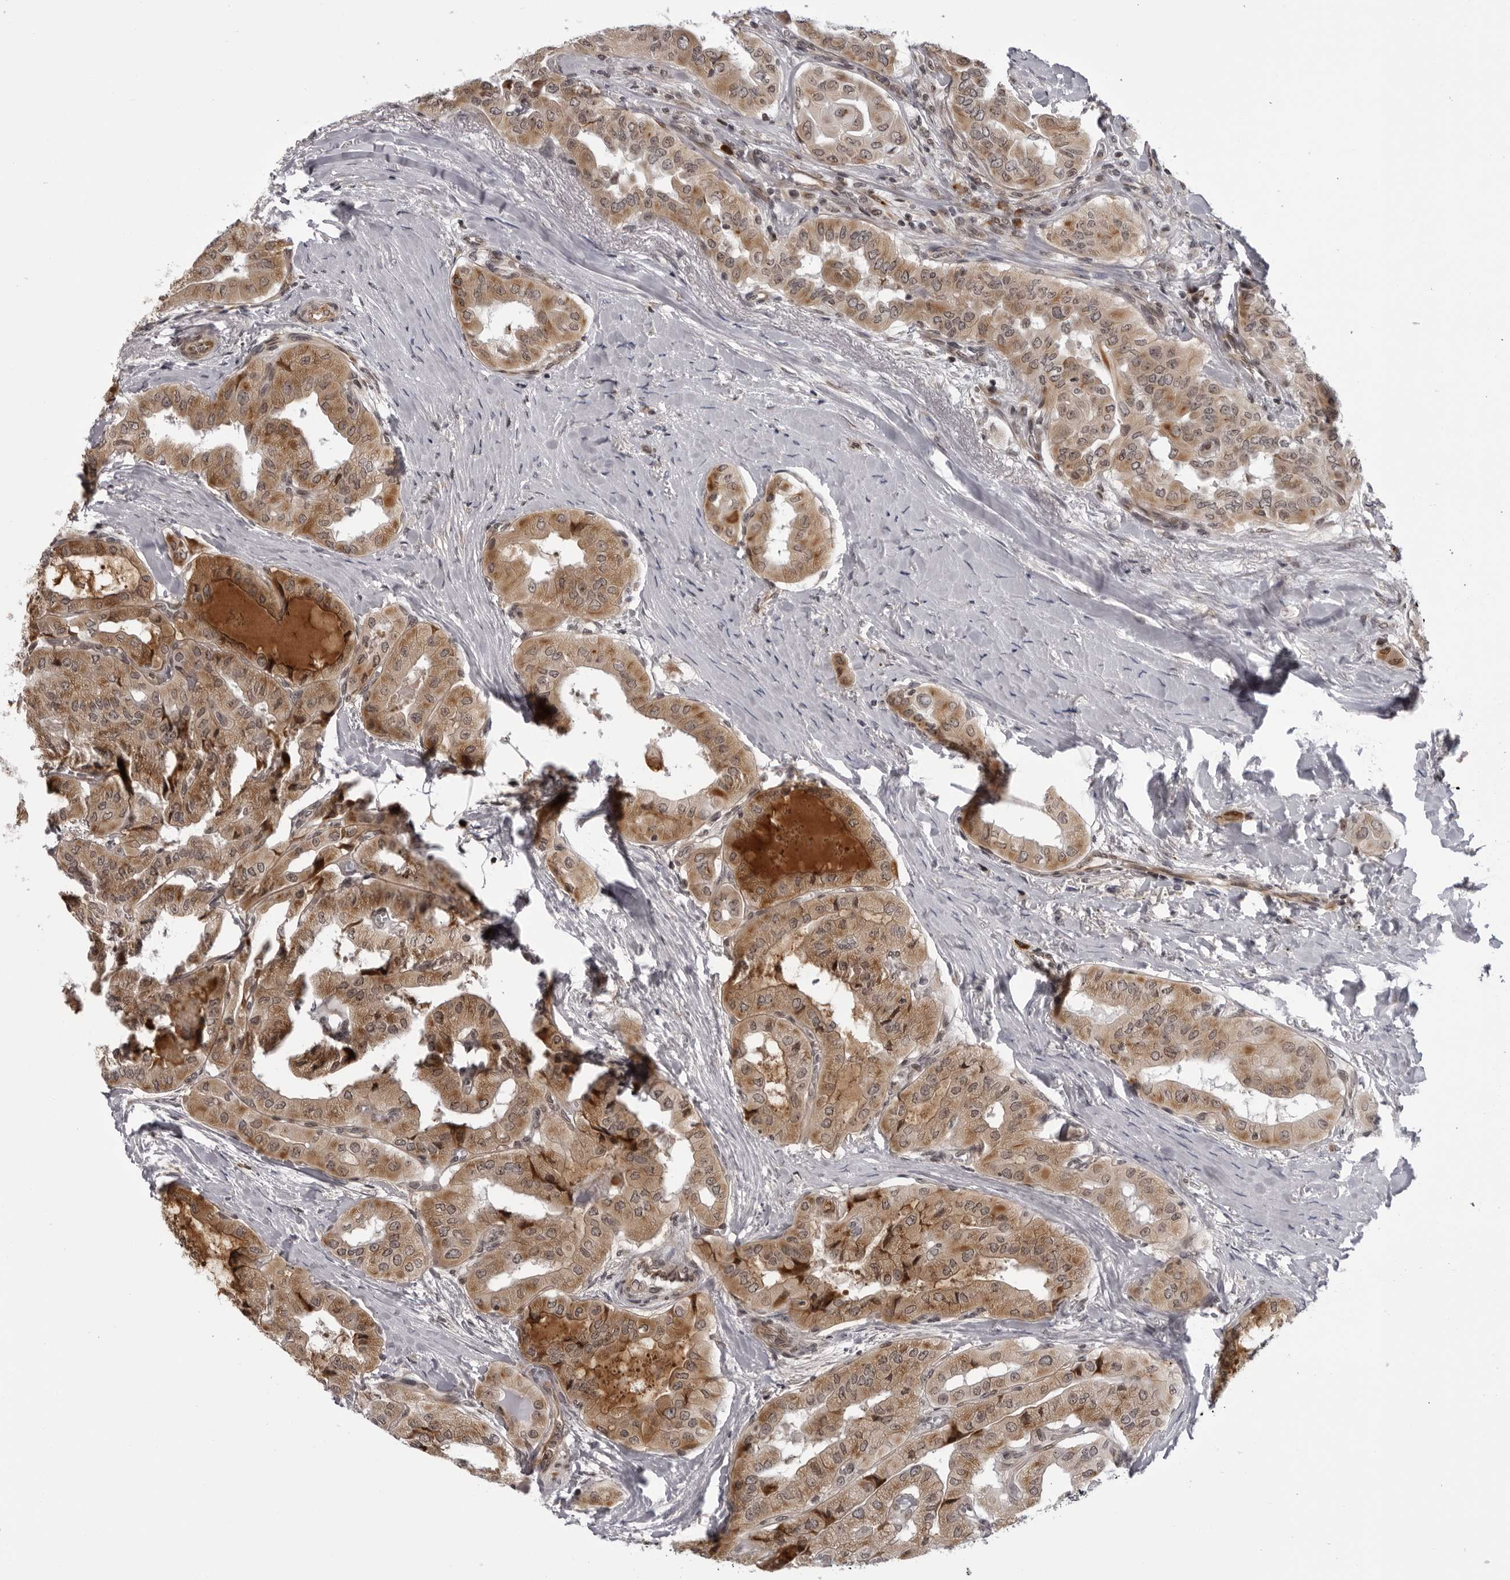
{"staining": {"intensity": "moderate", "quantity": ">75%", "location": "cytoplasmic/membranous"}, "tissue": "thyroid cancer", "cell_type": "Tumor cells", "image_type": "cancer", "snomed": [{"axis": "morphology", "description": "Papillary adenocarcinoma, NOS"}, {"axis": "topography", "description": "Thyroid gland"}], "caption": "Thyroid cancer stained for a protein displays moderate cytoplasmic/membranous positivity in tumor cells. Immunohistochemistry (ihc) stains the protein of interest in brown and the nuclei are stained blue.", "gene": "GCSAML", "patient": {"sex": "female", "age": 59}}